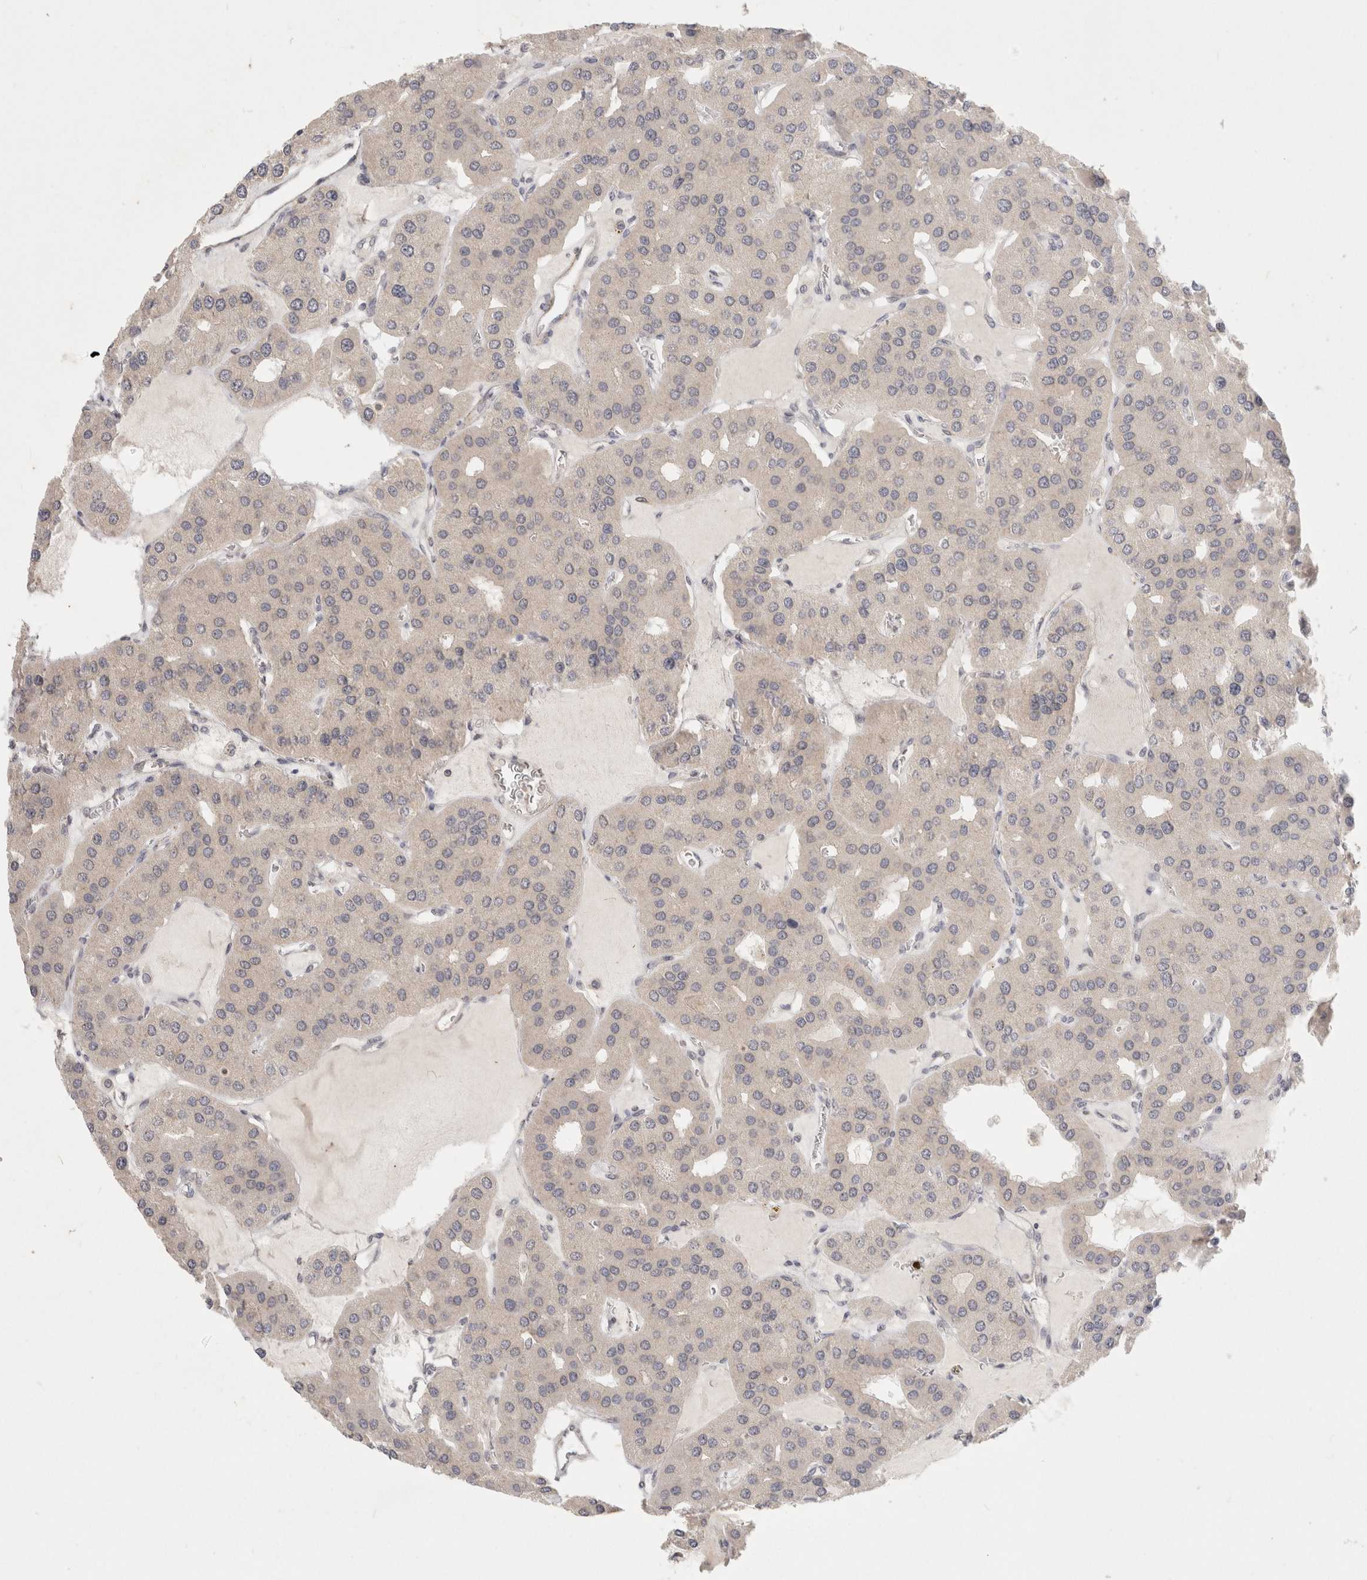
{"staining": {"intensity": "negative", "quantity": "none", "location": "none"}, "tissue": "parathyroid gland", "cell_type": "Glandular cells", "image_type": "normal", "snomed": [{"axis": "morphology", "description": "Normal tissue, NOS"}, {"axis": "morphology", "description": "Adenoma, NOS"}, {"axis": "topography", "description": "Parathyroid gland"}], "caption": "High power microscopy histopathology image of an immunohistochemistry histopathology image of unremarkable parathyroid gland, revealing no significant positivity in glandular cells.", "gene": "CHRM4", "patient": {"sex": "female", "age": 86}}